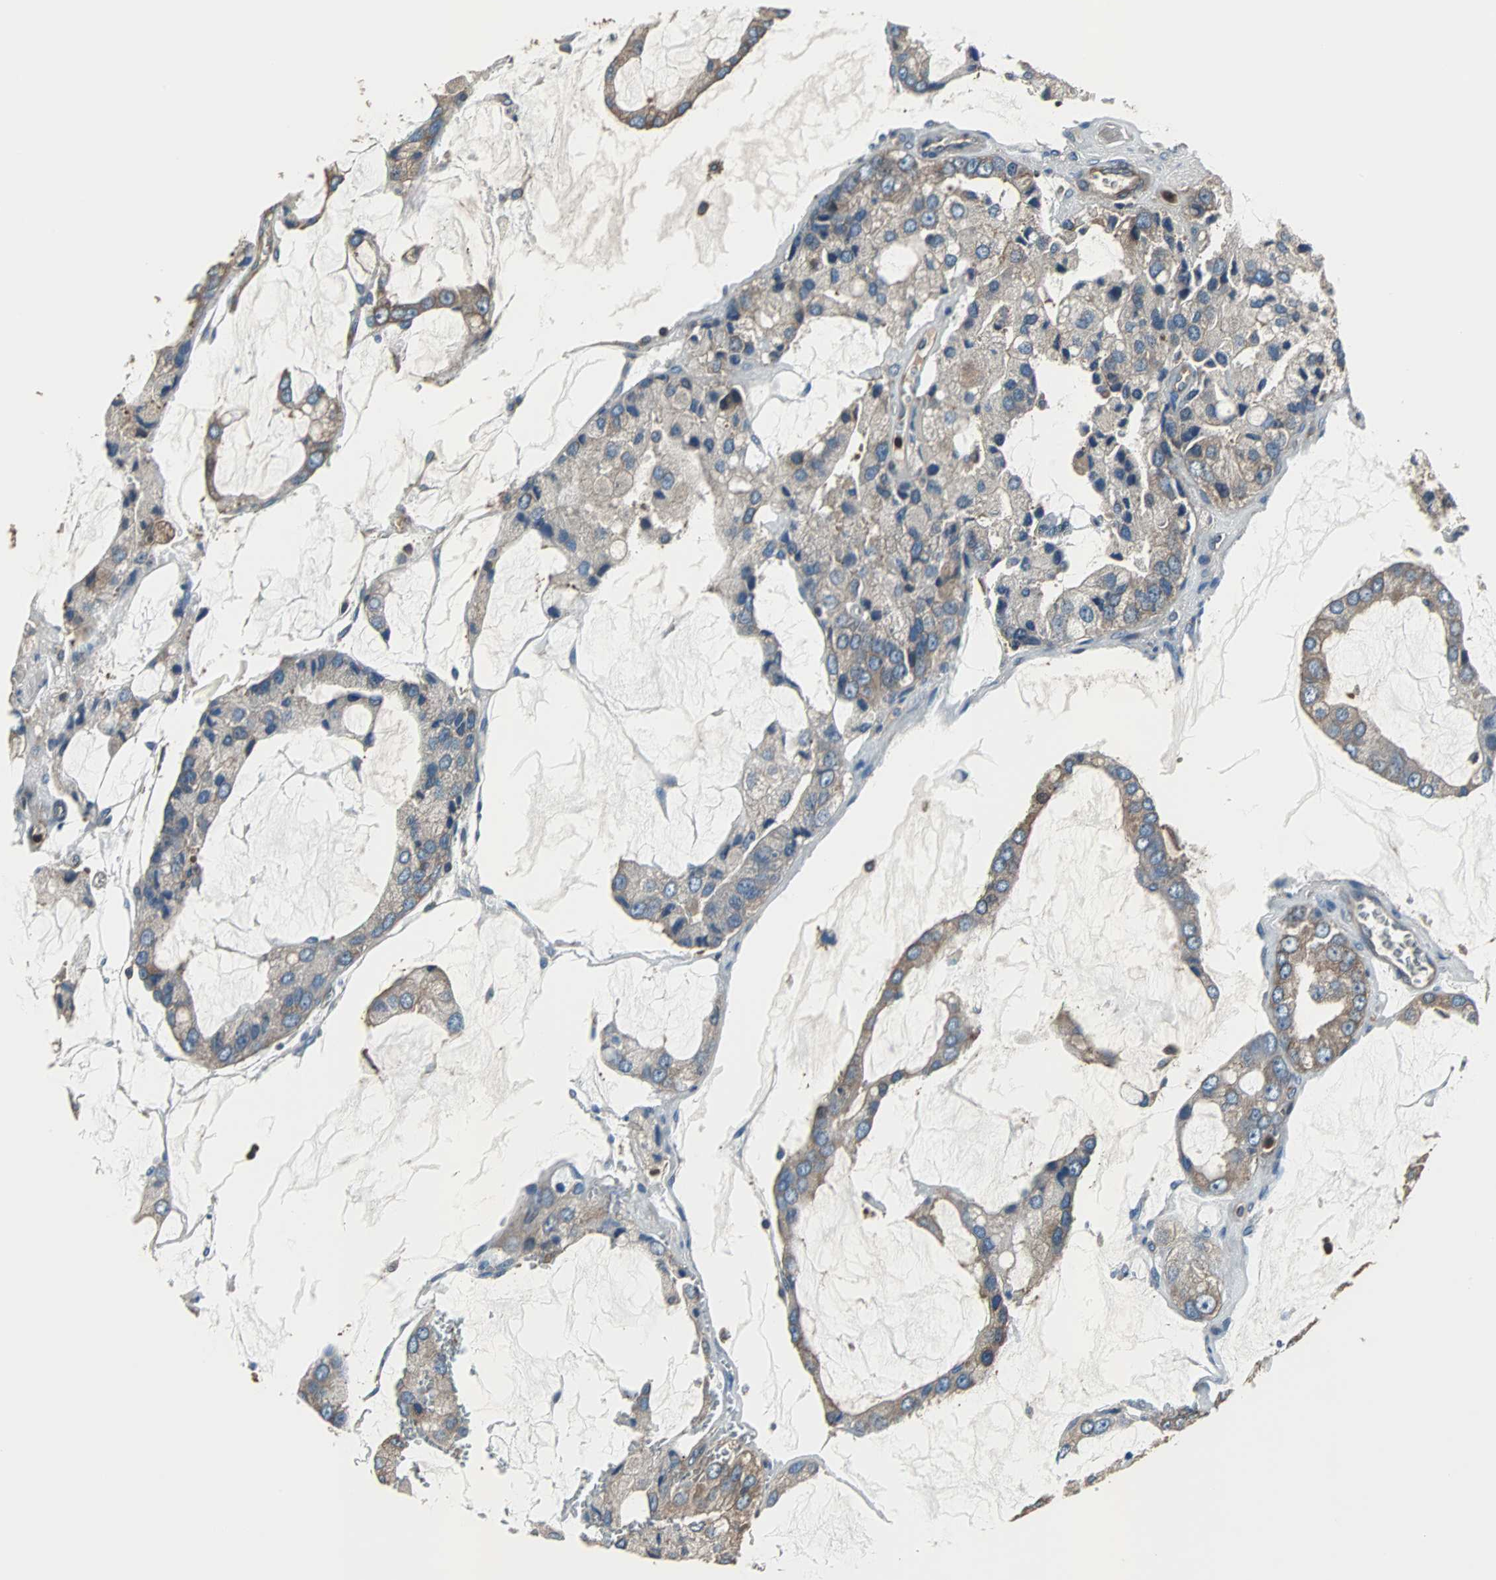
{"staining": {"intensity": "moderate", "quantity": "25%-75%", "location": "cytoplasmic/membranous"}, "tissue": "prostate cancer", "cell_type": "Tumor cells", "image_type": "cancer", "snomed": [{"axis": "morphology", "description": "Adenocarcinoma, High grade"}, {"axis": "topography", "description": "Prostate"}], "caption": "A brown stain highlights moderate cytoplasmic/membranous staining of a protein in human adenocarcinoma (high-grade) (prostate) tumor cells.", "gene": "ACTN1", "patient": {"sex": "male", "age": 67}}